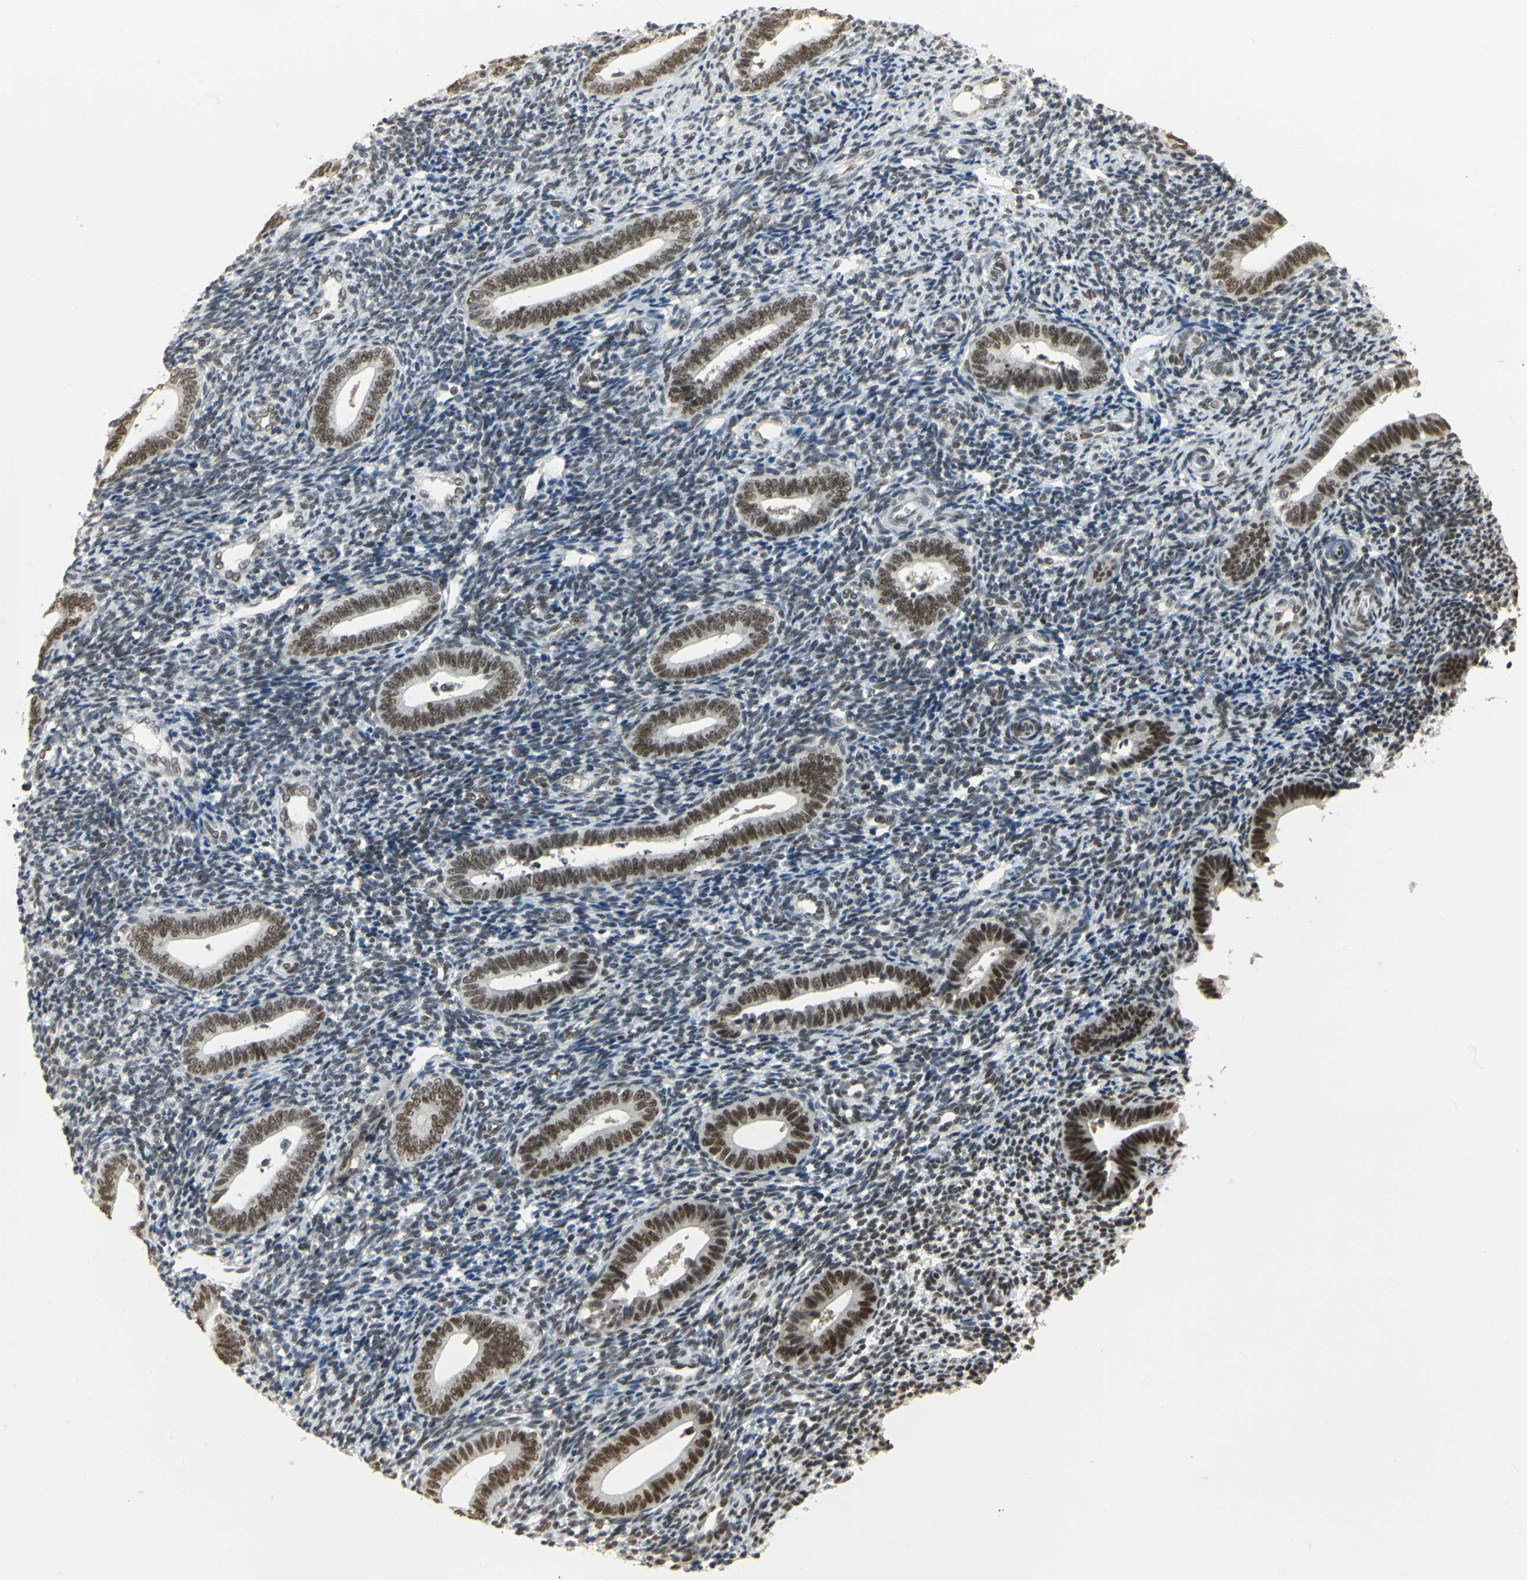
{"staining": {"intensity": "moderate", "quantity": "25%-75%", "location": "nuclear"}, "tissue": "endometrium", "cell_type": "Cells in endometrial stroma", "image_type": "normal", "snomed": [{"axis": "morphology", "description": "Normal tissue, NOS"}, {"axis": "topography", "description": "Uterus"}, {"axis": "topography", "description": "Endometrium"}], "caption": "IHC (DAB (3,3'-diaminobenzidine)) staining of benign human endometrium exhibits moderate nuclear protein positivity in about 25%-75% of cells in endometrial stroma. (brown staining indicates protein expression, while blue staining denotes nuclei).", "gene": "CBX3", "patient": {"sex": "female", "age": 33}}